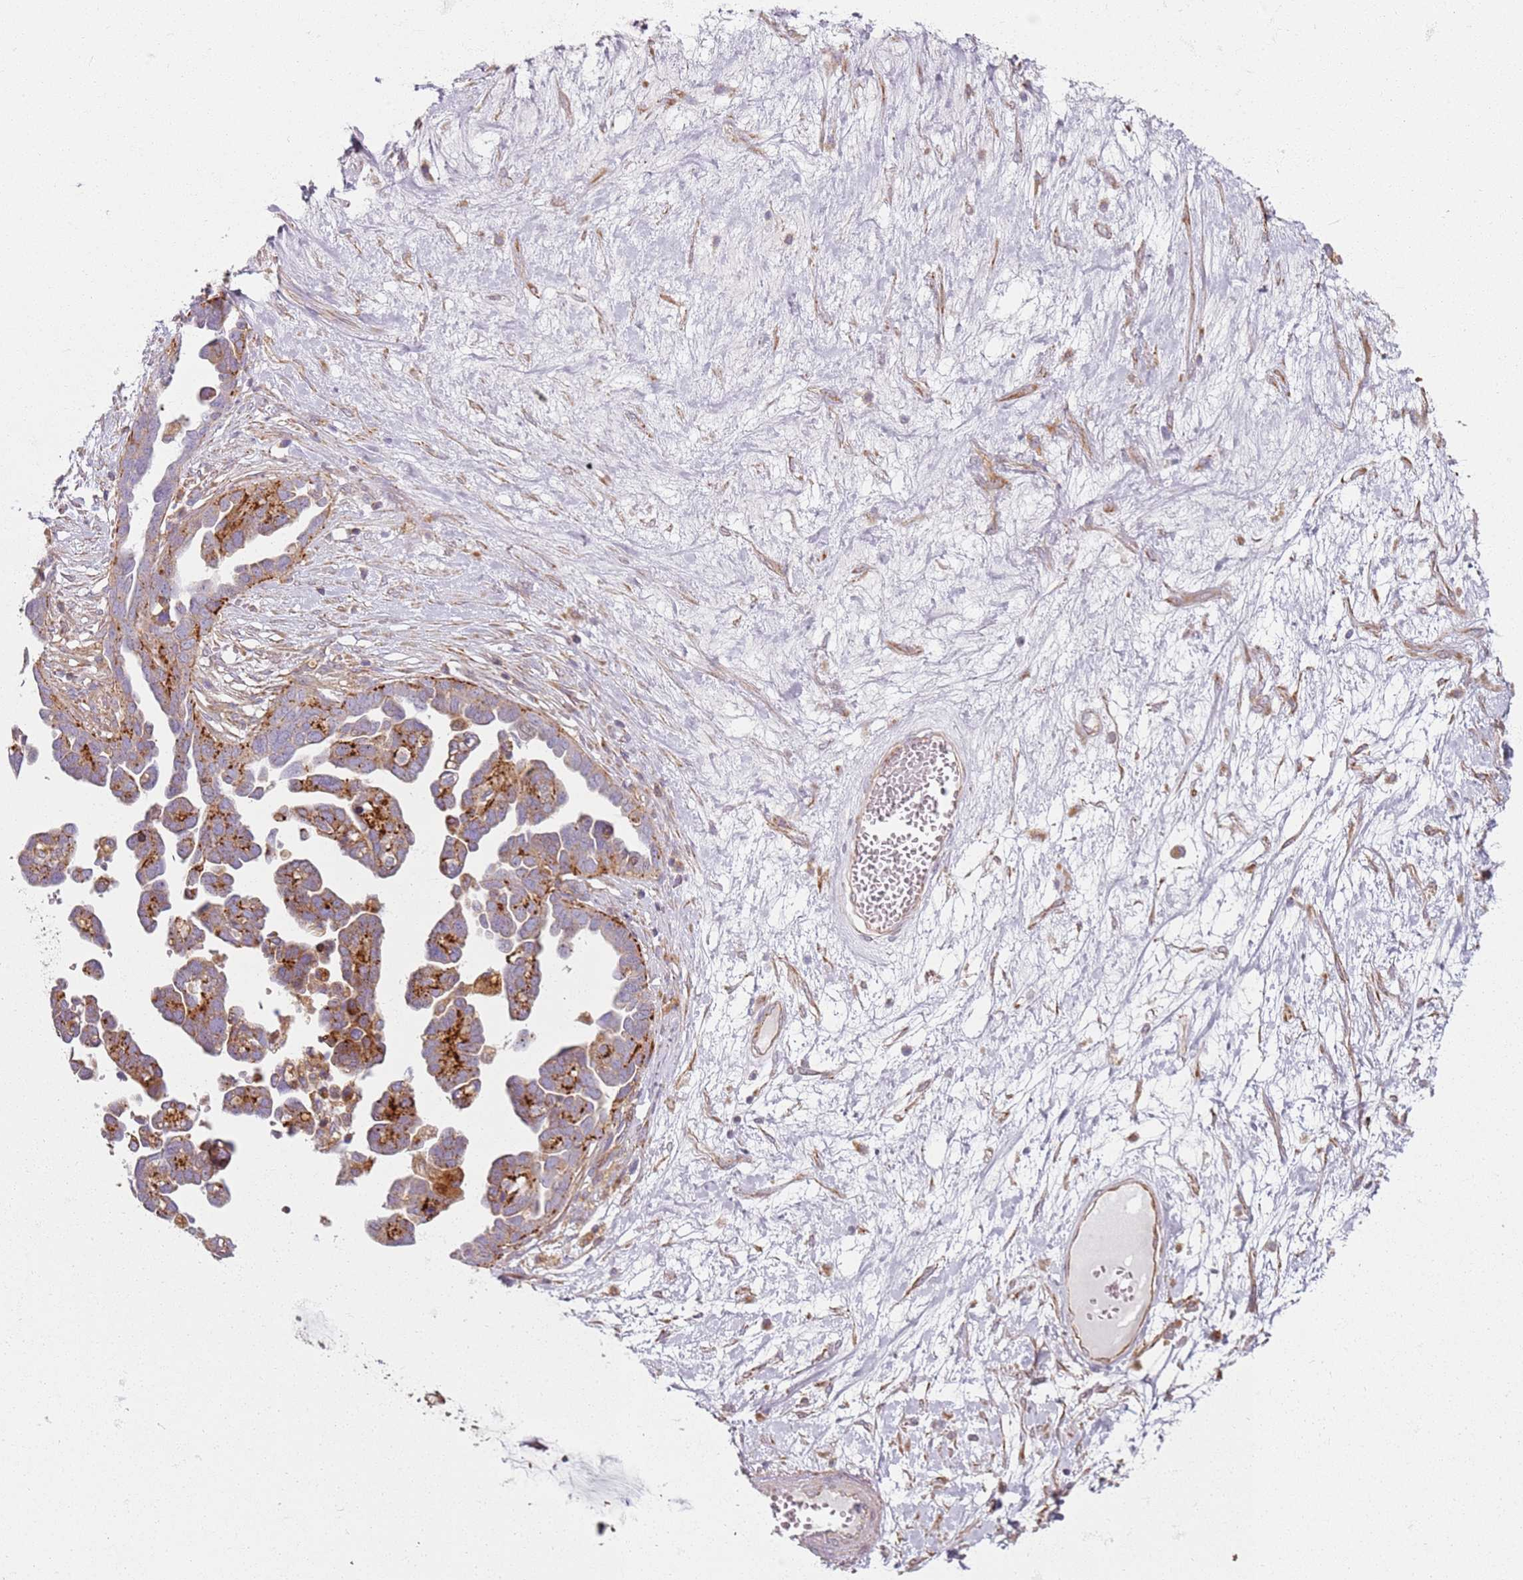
{"staining": {"intensity": "moderate", "quantity": ">75%", "location": "cytoplasmic/membranous"}, "tissue": "ovarian cancer", "cell_type": "Tumor cells", "image_type": "cancer", "snomed": [{"axis": "morphology", "description": "Cystadenocarcinoma, serous, NOS"}, {"axis": "topography", "description": "Ovary"}], "caption": "Ovarian cancer stained with a protein marker displays moderate staining in tumor cells.", "gene": "PROKR2", "patient": {"sex": "female", "age": 54}}